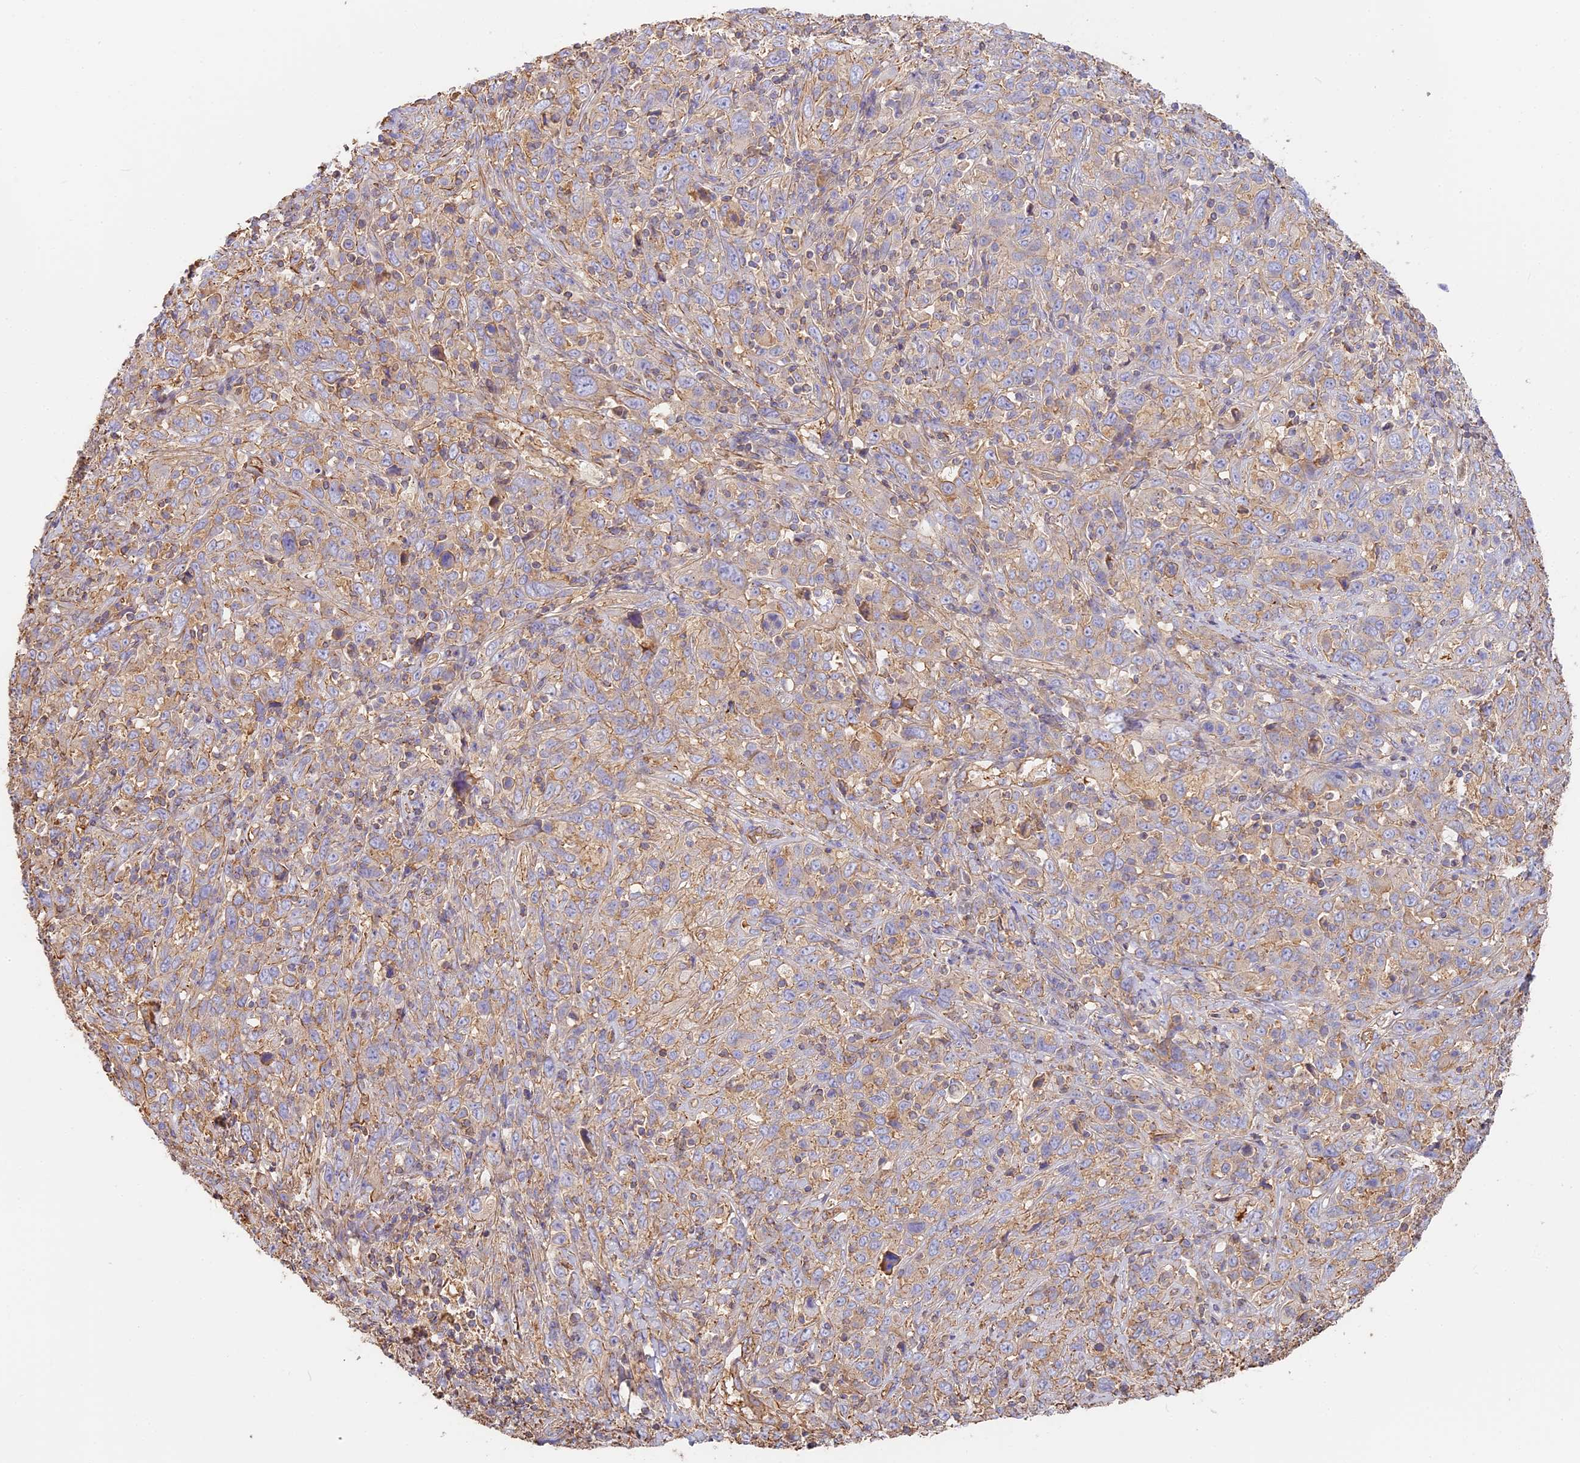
{"staining": {"intensity": "weak", "quantity": "<25%", "location": "cytoplasmic/membranous"}, "tissue": "cervical cancer", "cell_type": "Tumor cells", "image_type": "cancer", "snomed": [{"axis": "morphology", "description": "Squamous cell carcinoma, NOS"}, {"axis": "topography", "description": "Cervix"}], "caption": "This micrograph is of cervical cancer stained with immunohistochemistry to label a protein in brown with the nuclei are counter-stained blue. There is no expression in tumor cells. (DAB immunohistochemistry, high magnification).", "gene": "VPS18", "patient": {"sex": "female", "age": 46}}